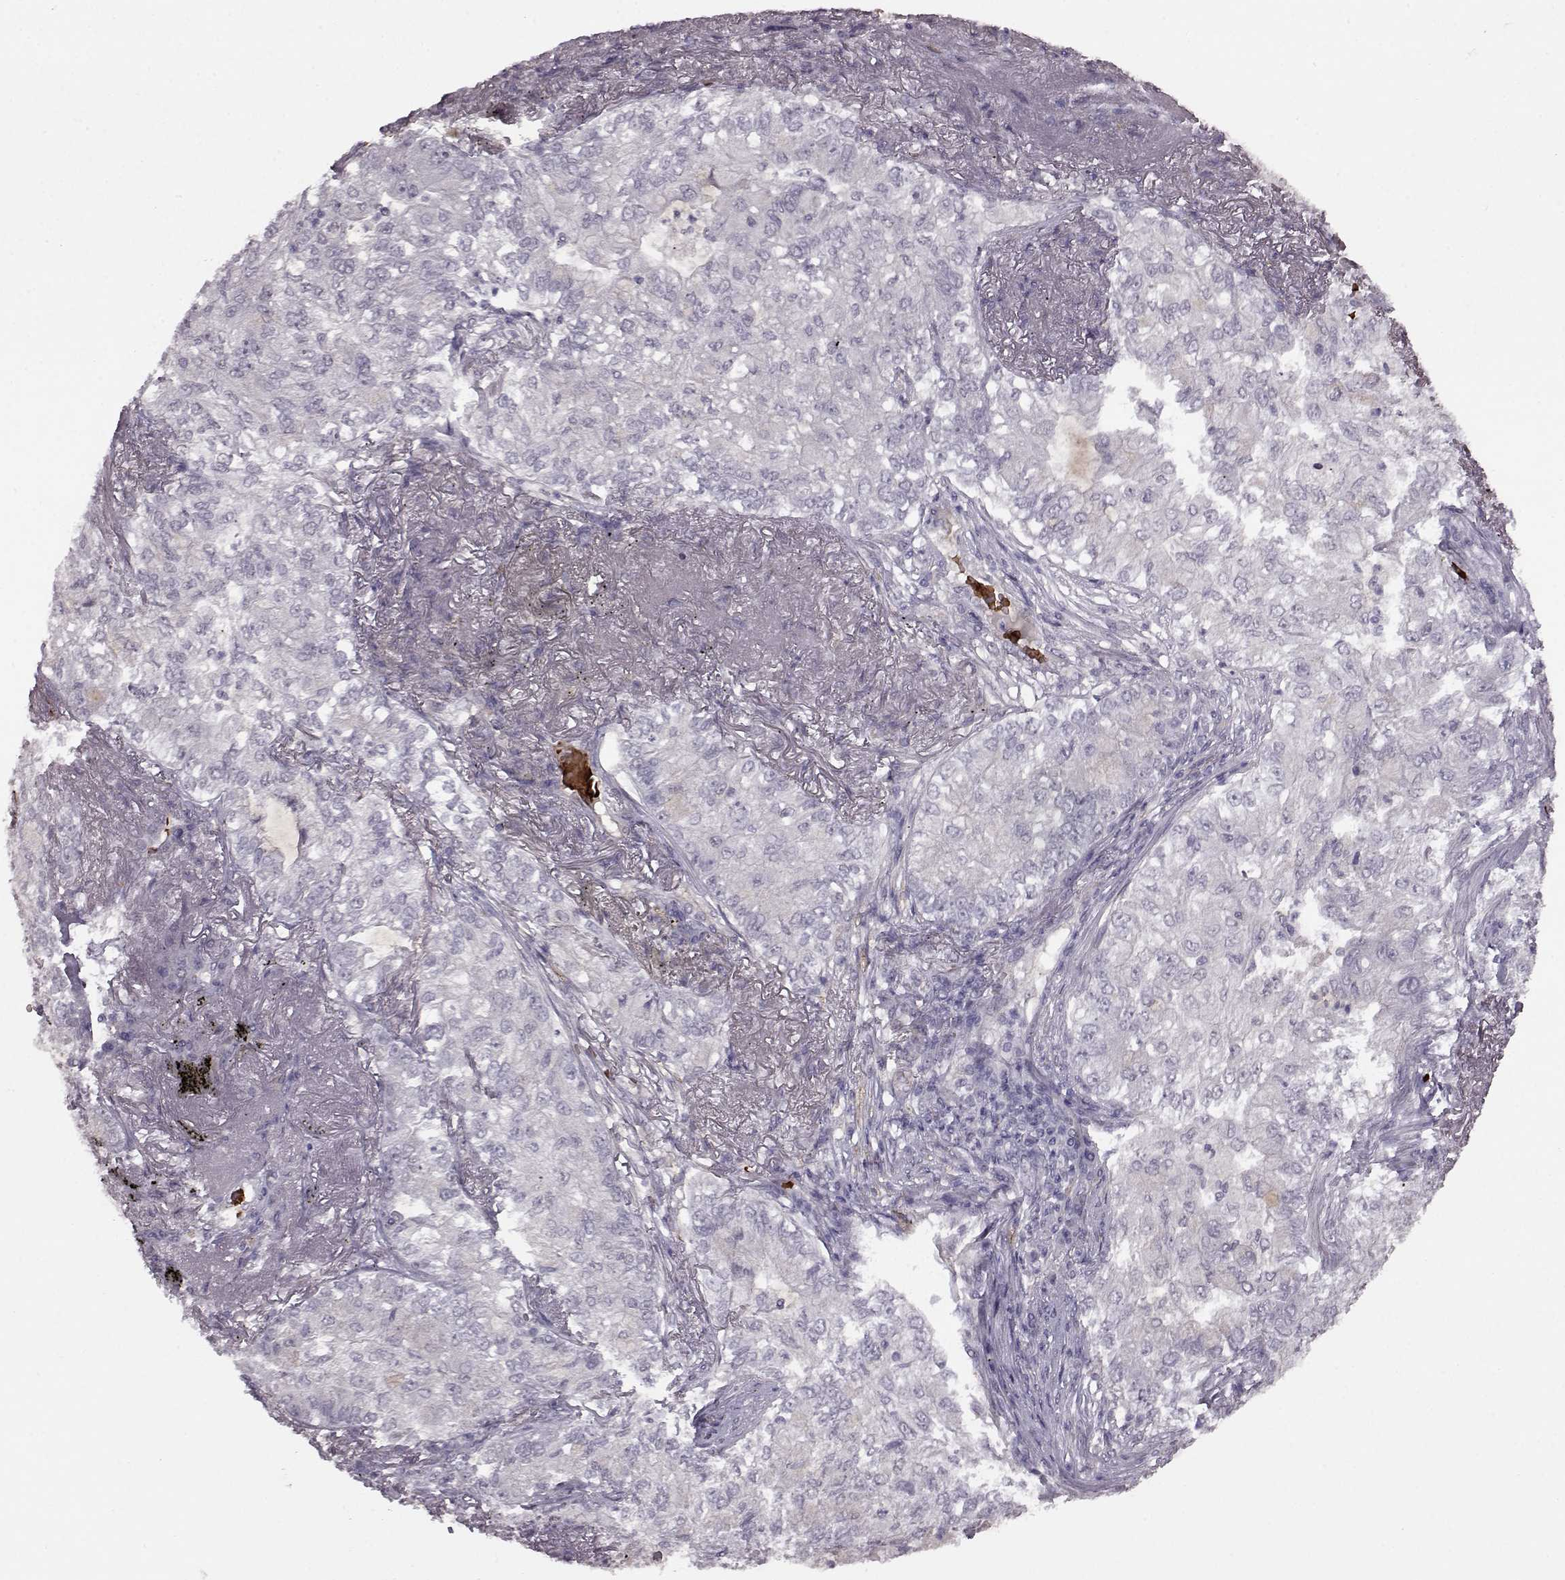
{"staining": {"intensity": "negative", "quantity": "none", "location": "none"}, "tissue": "lung cancer", "cell_type": "Tumor cells", "image_type": "cancer", "snomed": [{"axis": "morphology", "description": "Adenocarcinoma, NOS"}, {"axis": "topography", "description": "Lung"}], "caption": "The immunohistochemistry (IHC) micrograph has no significant expression in tumor cells of lung adenocarcinoma tissue.", "gene": "PROP1", "patient": {"sex": "female", "age": 73}}